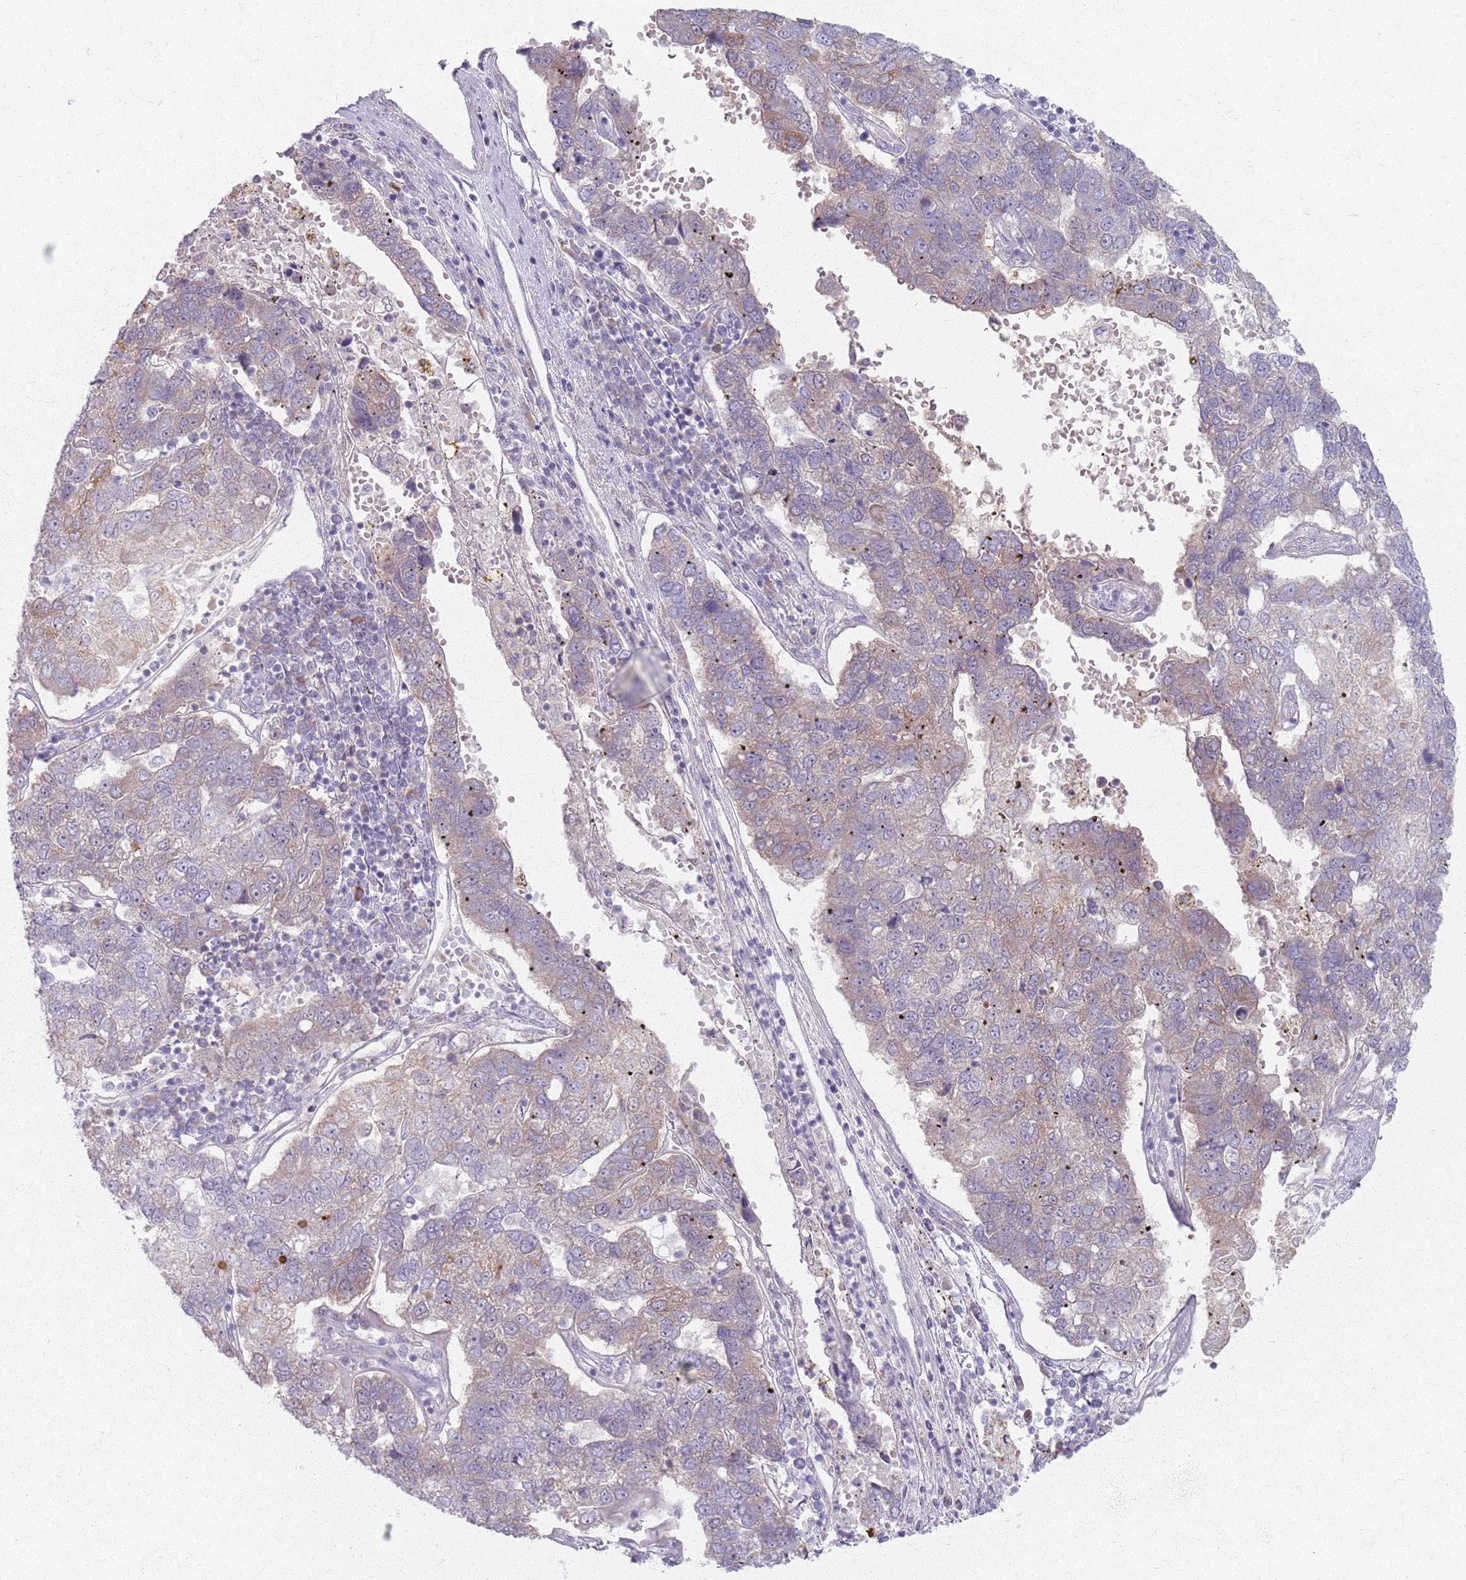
{"staining": {"intensity": "weak", "quantity": "<25%", "location": "cytoplasmic/membranous"}, "tissue": "pancreatic cancer", "cell_type": "Tumor cells", "image_type": "cancer", "snomed": [{"axis": "morphology", "description": "Adenocarcinoma, NOS"}, {"axis": "topography", "description": "Pancreas"}], "caption": "The micrograph demonstrates no significant staining in tumor cells of pancreatic cancer. (DAB (3,3'-diaminobenzidine) immunohistochemistry (IHC) with hematoxylin counter stain).", "gene": "CRIPT", "patient": {"sex": "female", "age": 61}}